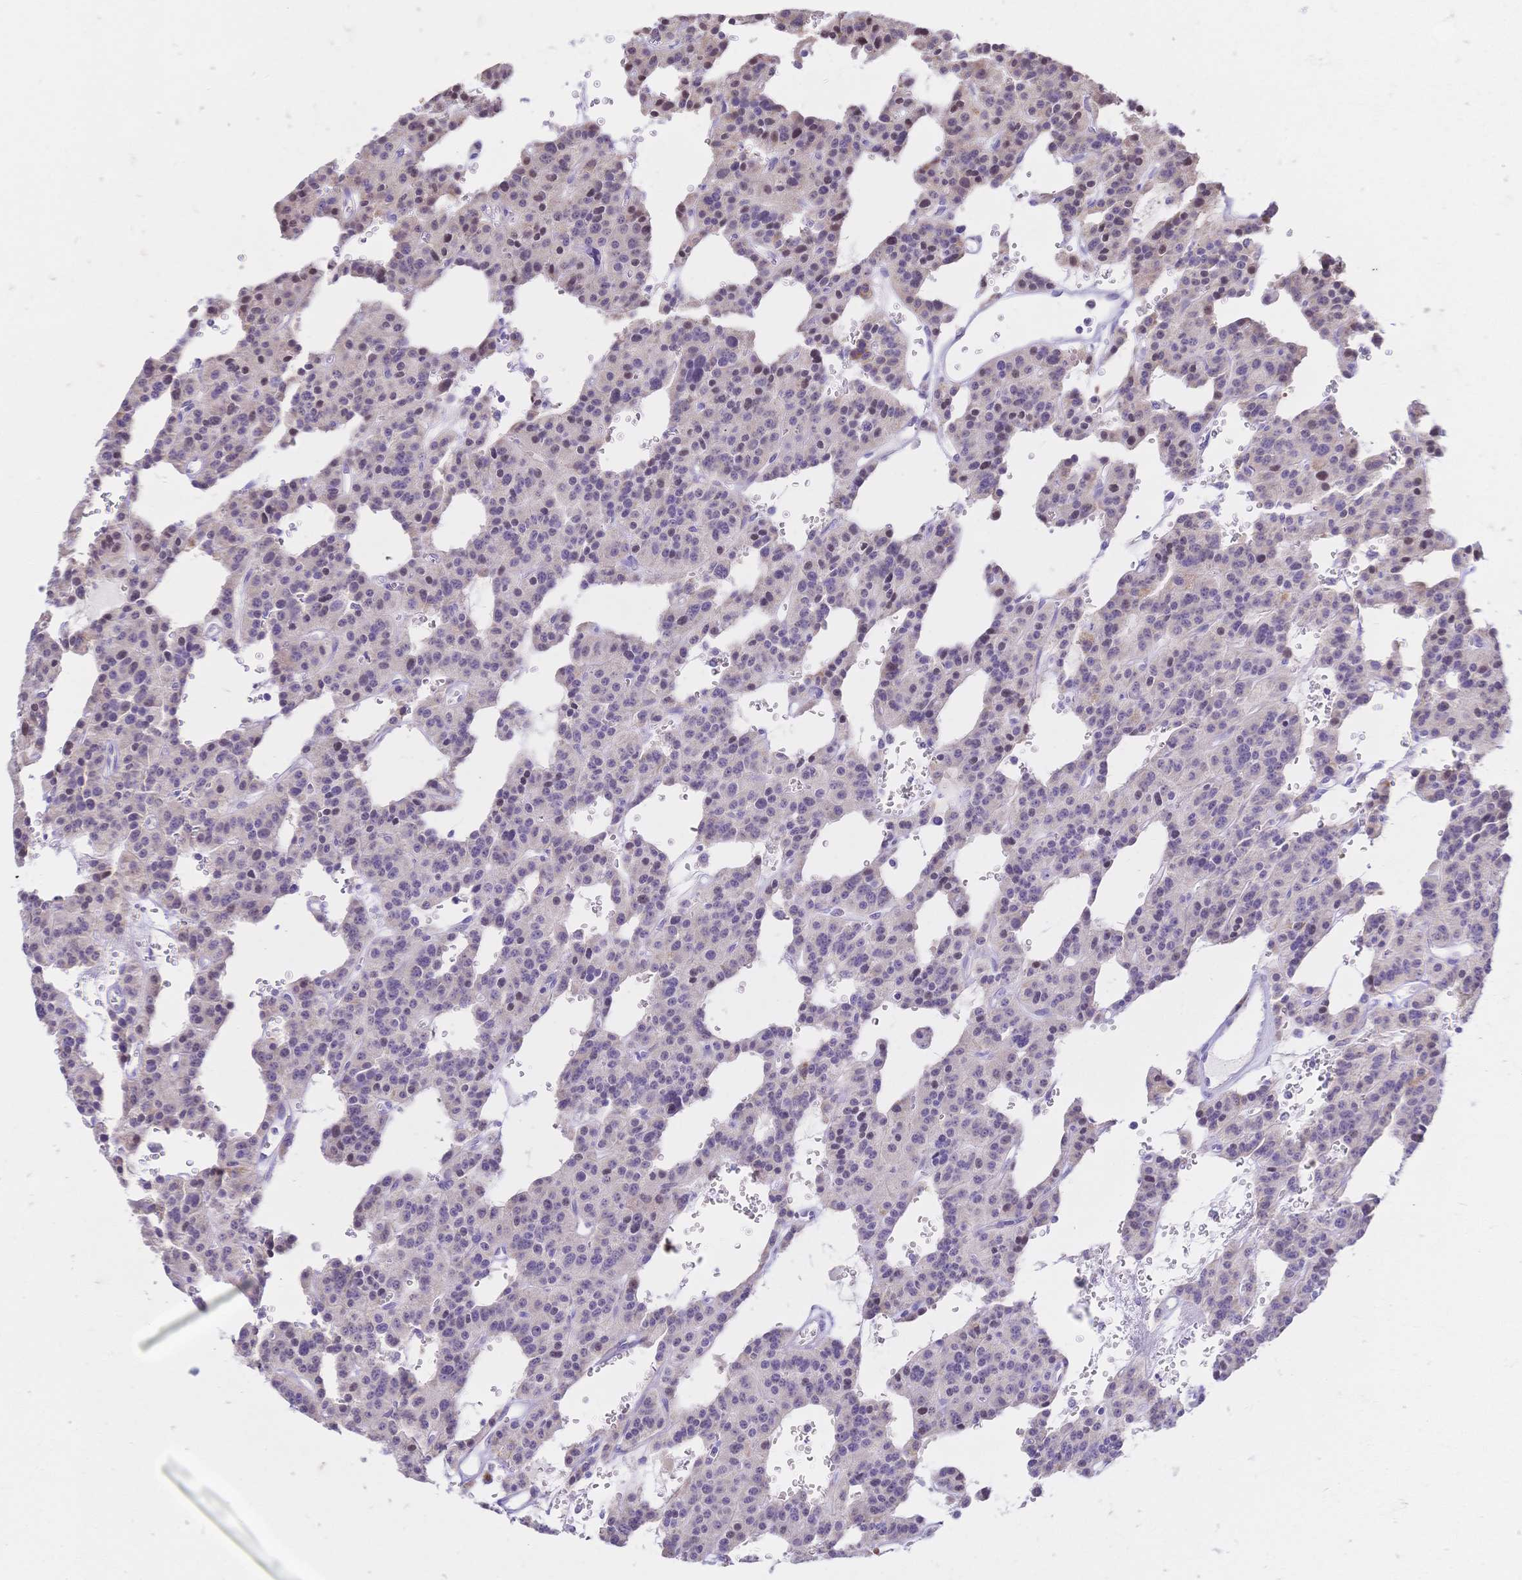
{"staining": {"intensity": "negative", "quantity": "none", "location": "none"}, "tissue": "carcinoid", "cell_type": "Tumor cells", "image_type": "cancer", "snomed": [{"axis": "morphology", "description": "Carcinoid, malignant, NOS"}, {"axis": "topography", "description": "Lung"}], "caption": "DAB (3,3'-diaminobenzidine) immunohistochemical staining of human malignant carcinoid reveals no significant staining in tumor cells.", "gene": "CLEC18B", "patient": {"sex": "female", "age": 71}}